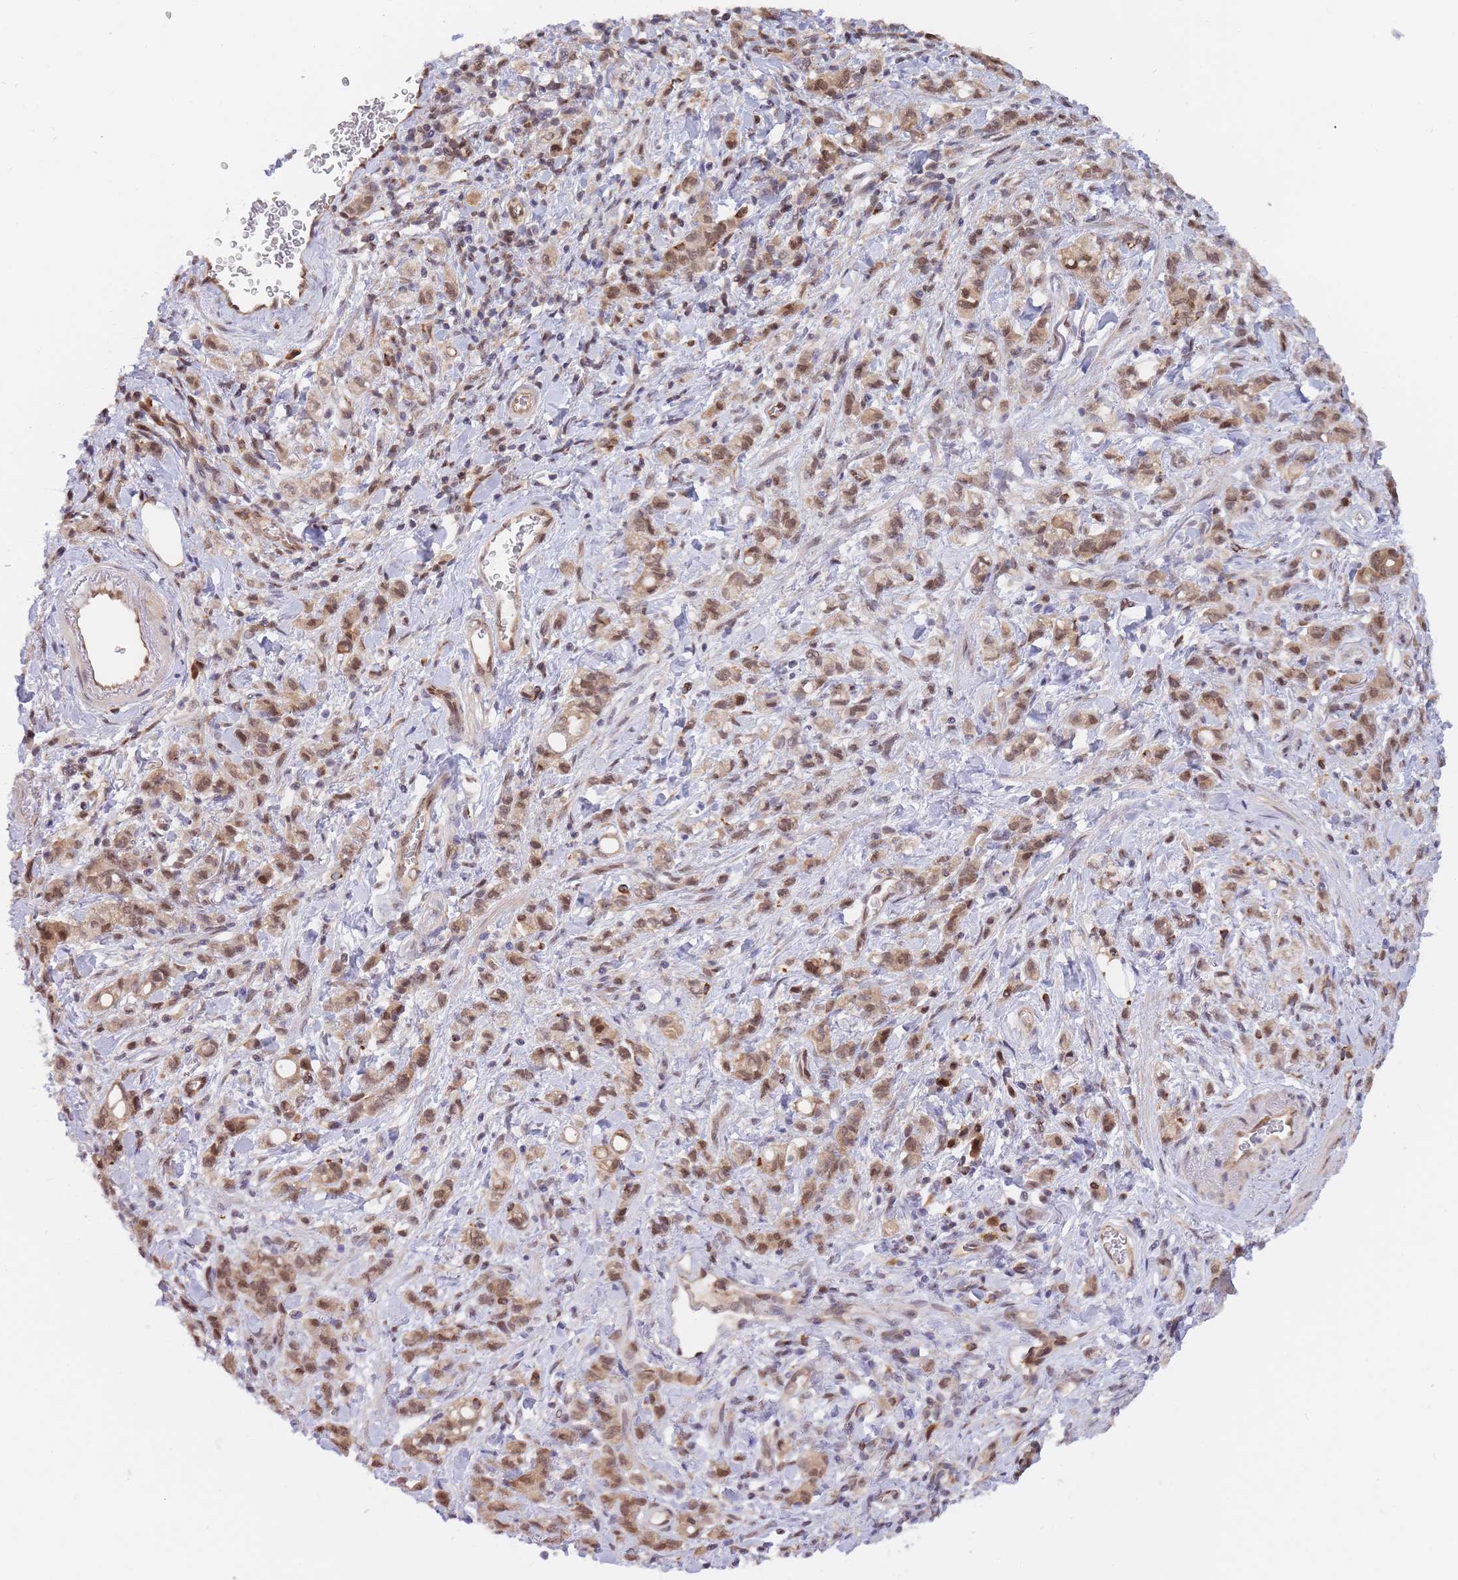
{"staining": {"intensity": "weak", "quantity": "25%-75%", "location": "cytoplasmic/membranous,nuclear"}, "tissue": "stomach cancer", "cell_type": "Tumor cells", "image_type": "cancer", "snomed": [{"axis": "morphology", "description": "Adenocarcinoma, NOS"}, {"axis": "topography", "description": "Stomach"}], "caption": "IHC (DAB (3,3'-diaminobenzidine)) staining of human stomach cancer shows weak cytoplasmic/membranous and nuclear protein expression in approximately 25%-75% of tumor cells. The protein is shown in brown color, while the nuclei are stained blue.", "gene": "NSFL1C", "patient": {"sex": "male", "age": 77}}